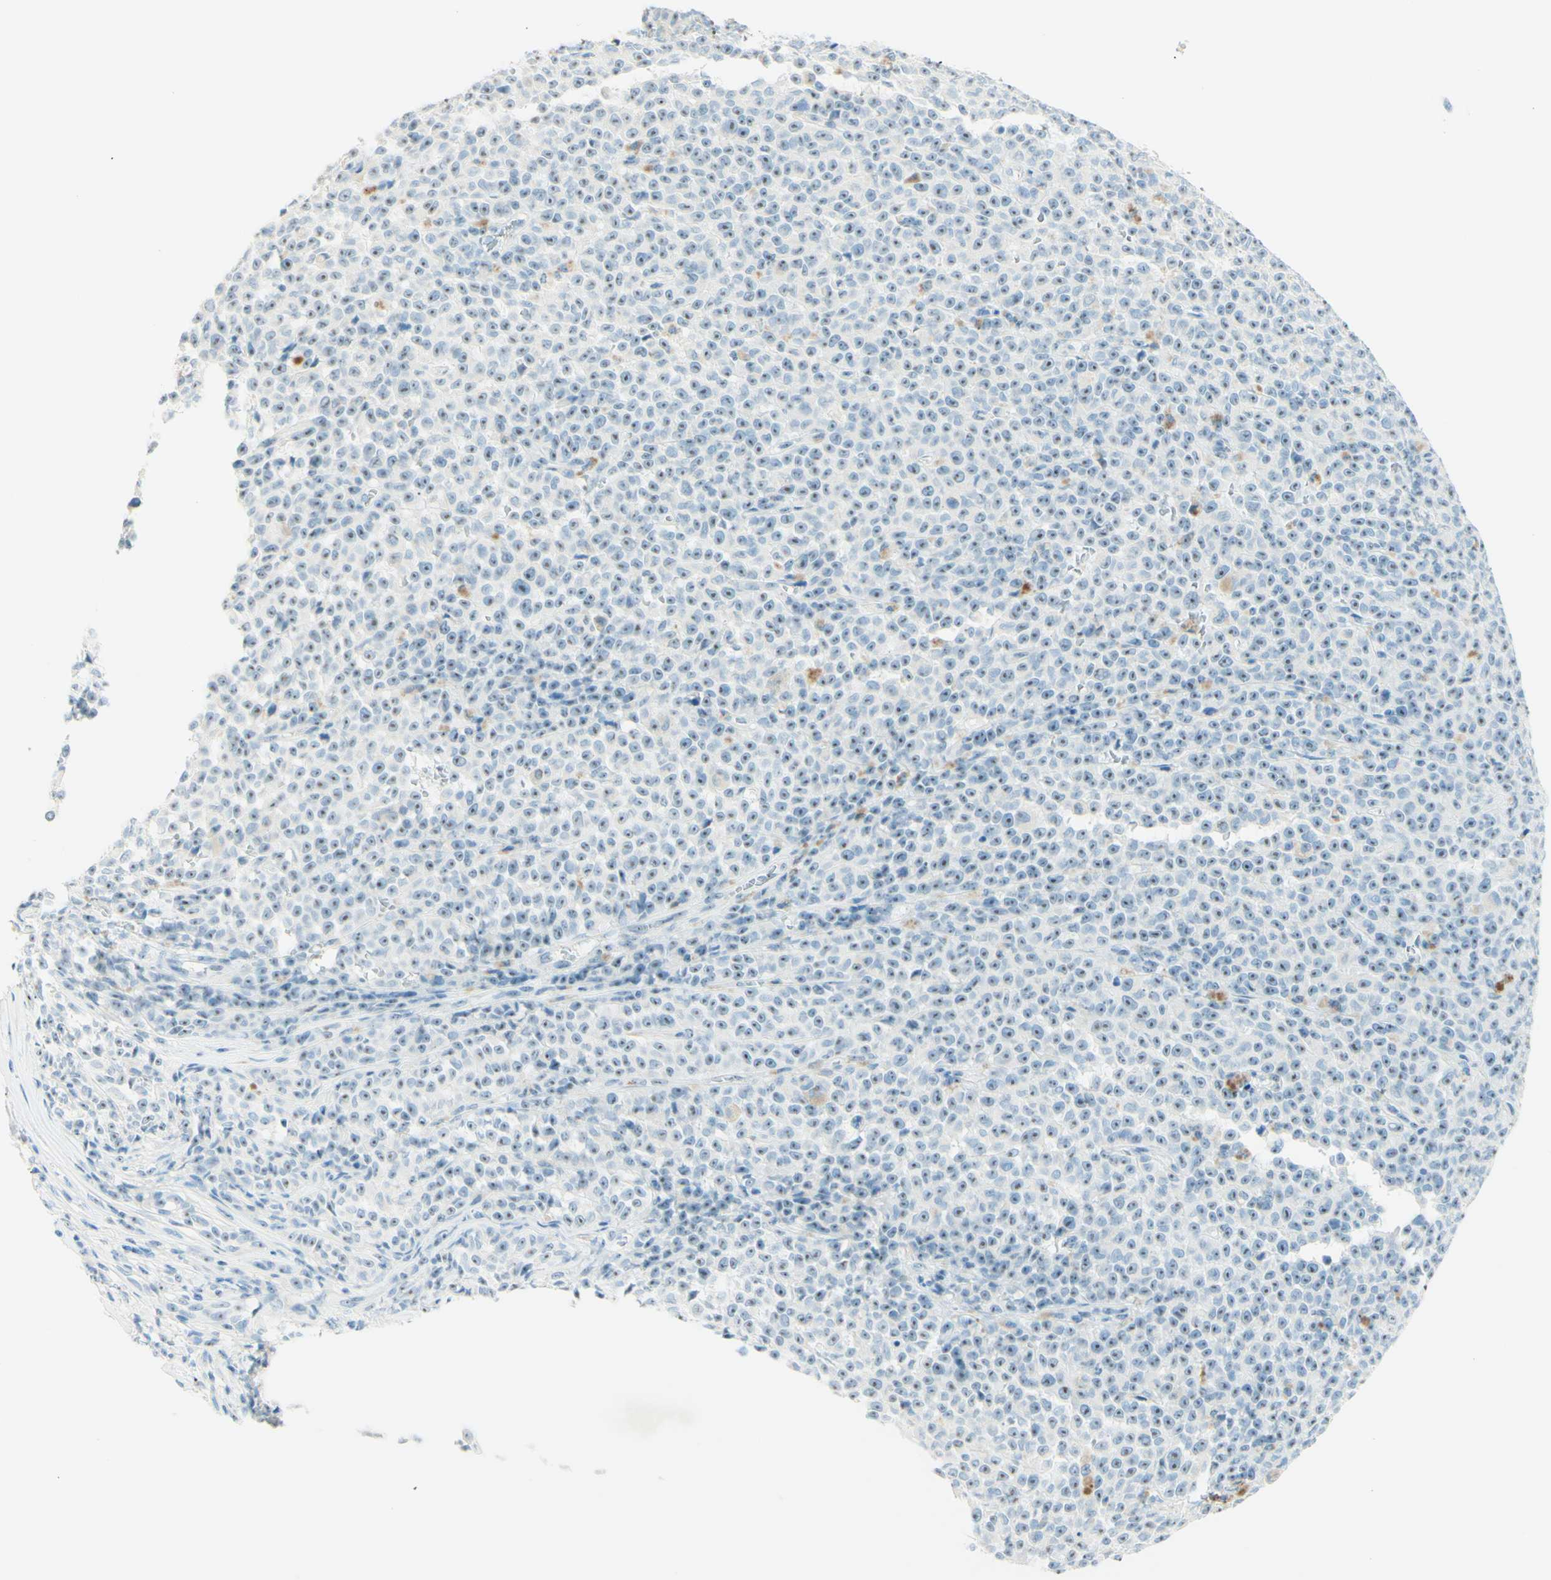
{"staining": {"intensity": "weak", "quantity": ">75%", "location": "nuclear"}, "tissue": "melanoma", "cell_type": "Tumor cells", "image_type": "cancer", "snomed": [{"axis": "morphology", "description": "Malignant melanoma, NOS"}, {"axis": "topography", "description": "Skin"}], "caption": "DAB (3,3'-diaminobenzidine) immunohistochemical staining of human malignant melanoma demonstrates weak nuclear protein staining in approximately >75% of tumor cells.", "gene": "FMR1NB", "patient": {"sex": "female", "age": 82}}